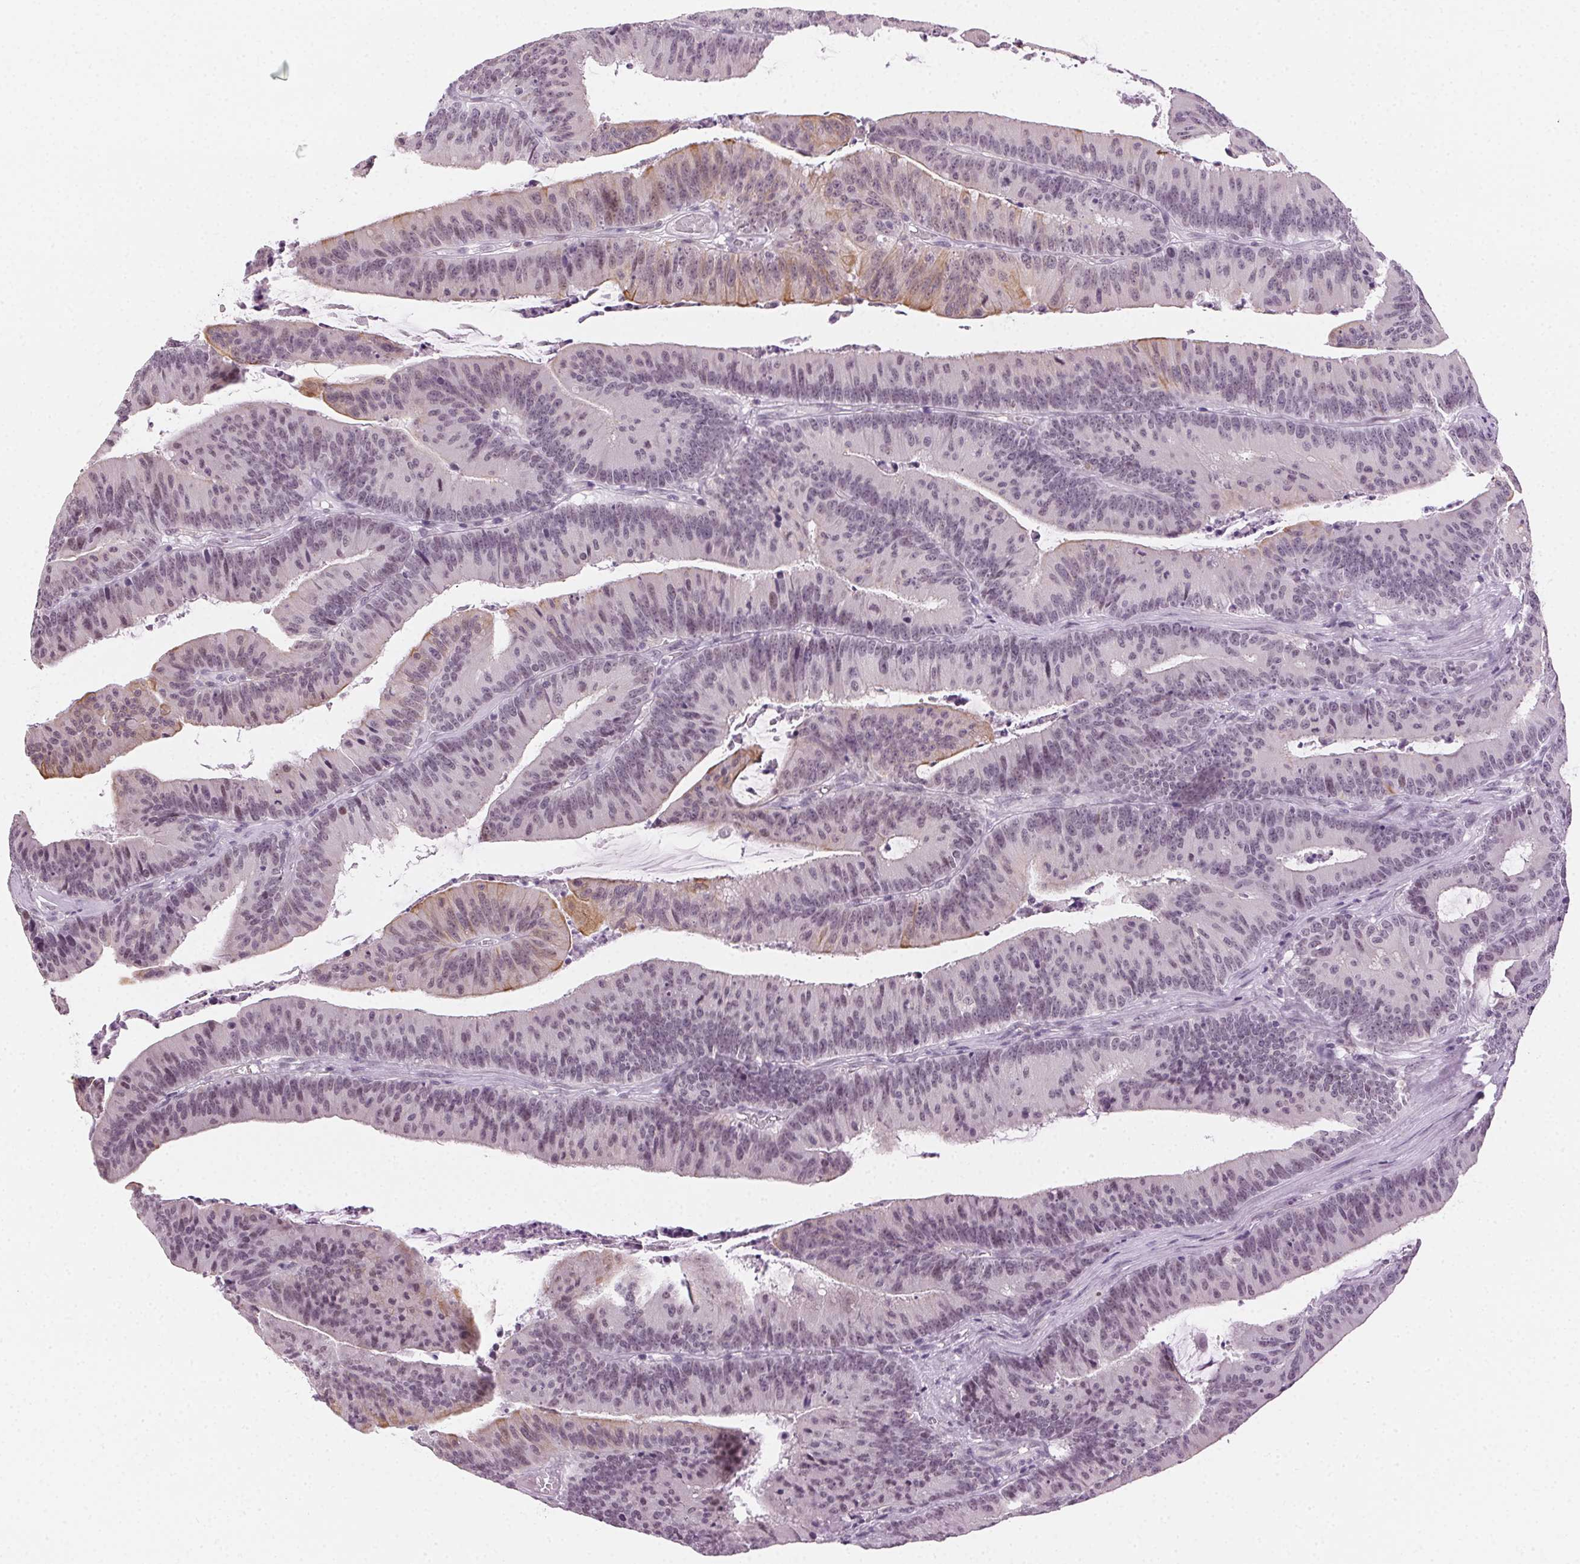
{"staining": {"intensity": "weak", "quantity": "<25%", "location": "cytoplasmic/membranous"}, "tissue": "colorectal cancer", "cell_type": "Tumor cells", "image_type": "cancer", "snomed": [{"axis": "morphology", "description": "Adenocarcinoma, NOS"}, {"axis": "topography", "description": "Colon"}], "caption": "This is an IHC histopathology image of human adenocarcinoma (colorectal). There is no positivity in tumor cells.", "gene": "AIF1L", "patient": {"sex": "female", "age": 78}}